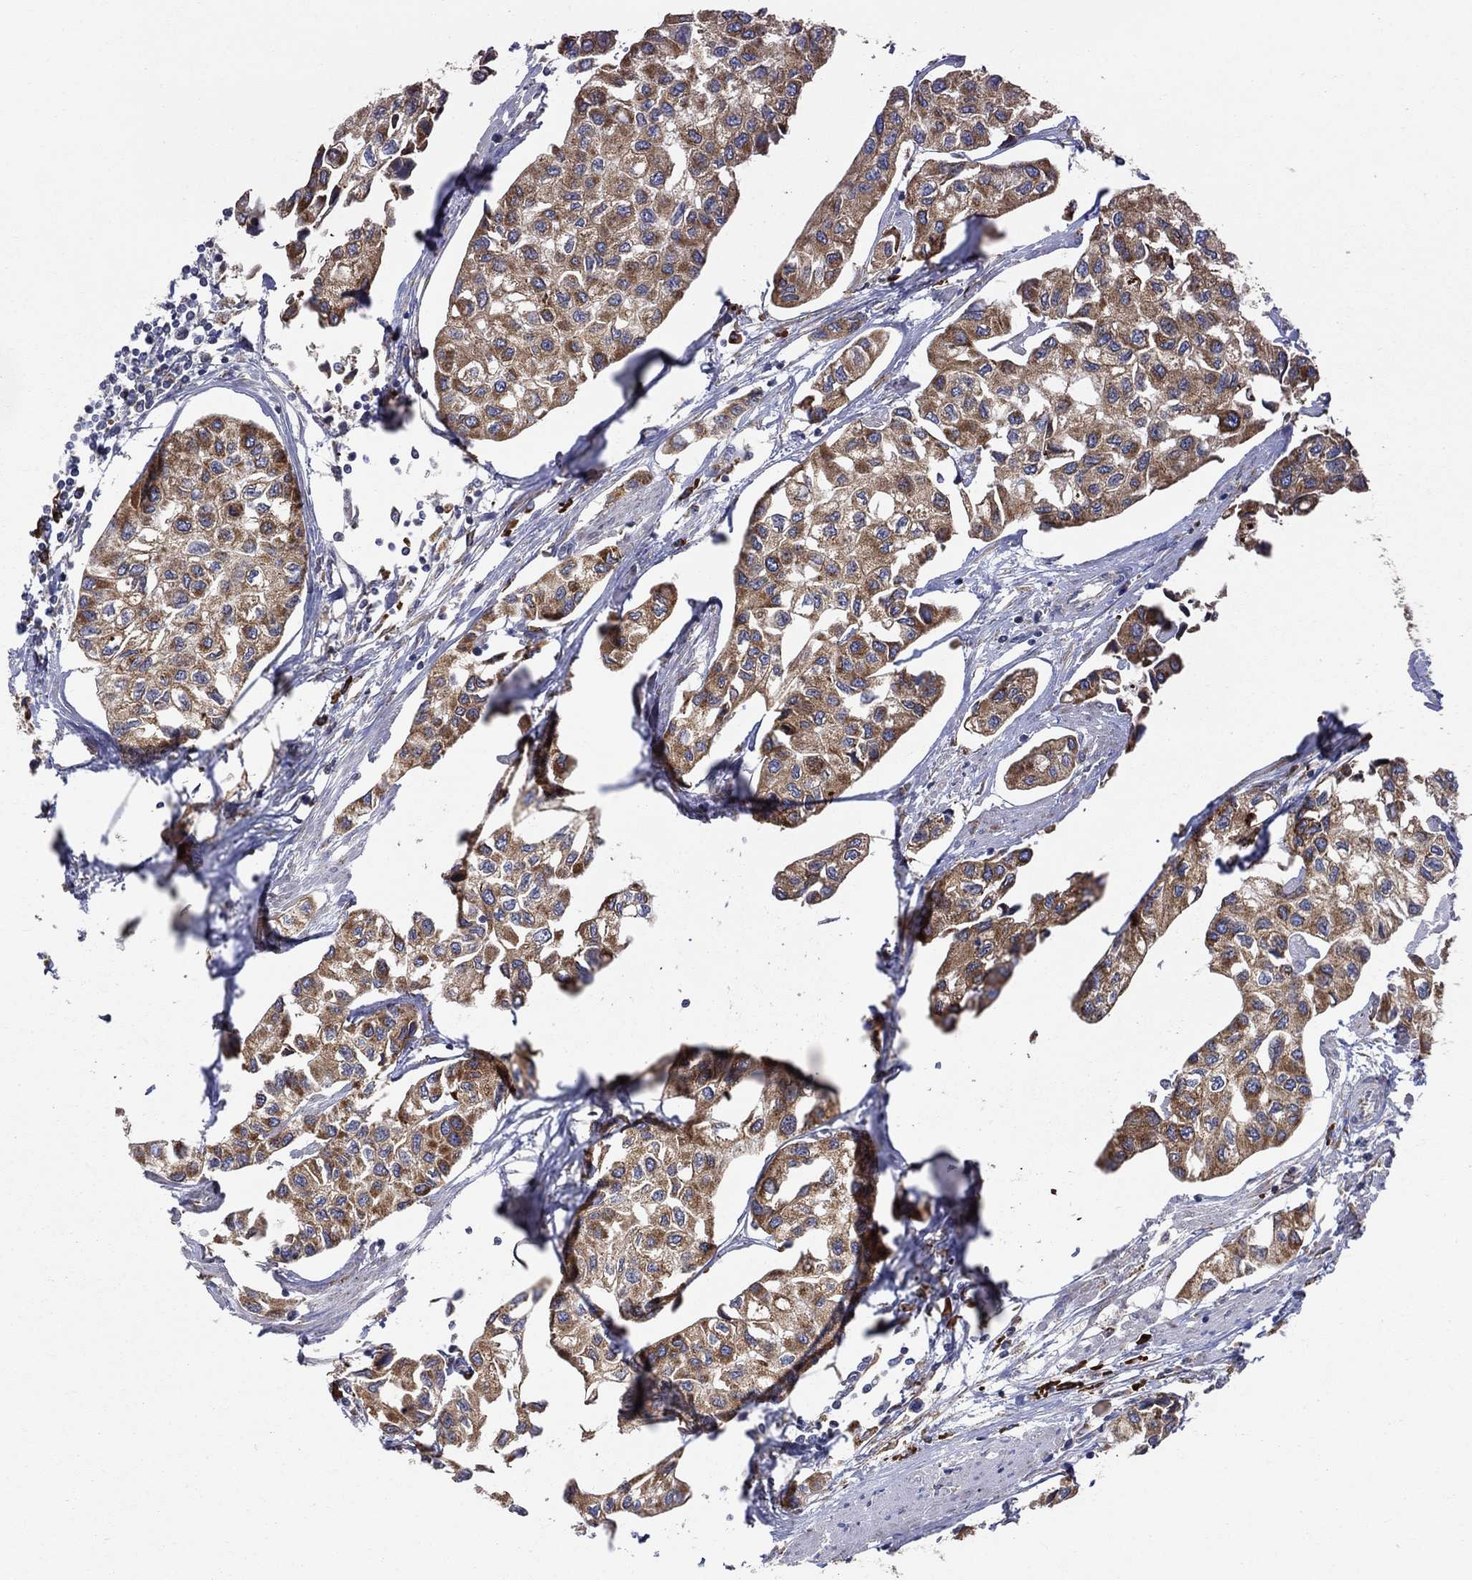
{"staining": {"intensity": "moderate", "quantity": ">75%", "location": "cytoplasmic/membranous"}, "tissue": "urothelial cancer", "cell_type": "Tumor cells", "image_type": "cancer", "snomed": [{"axis": "morphology", "description": "Urothelial carcinoma, High grade"}, {"axis": "topography", "description": "Urinary bladder"}], "caption": "Urothelial carcinoma (high-grade) tissue shows moderate cytoplasmic/membranous staining in about >75% of tumor cells", "gene": "PRDX4", "patient": {"sex": "male", "age": 73}}